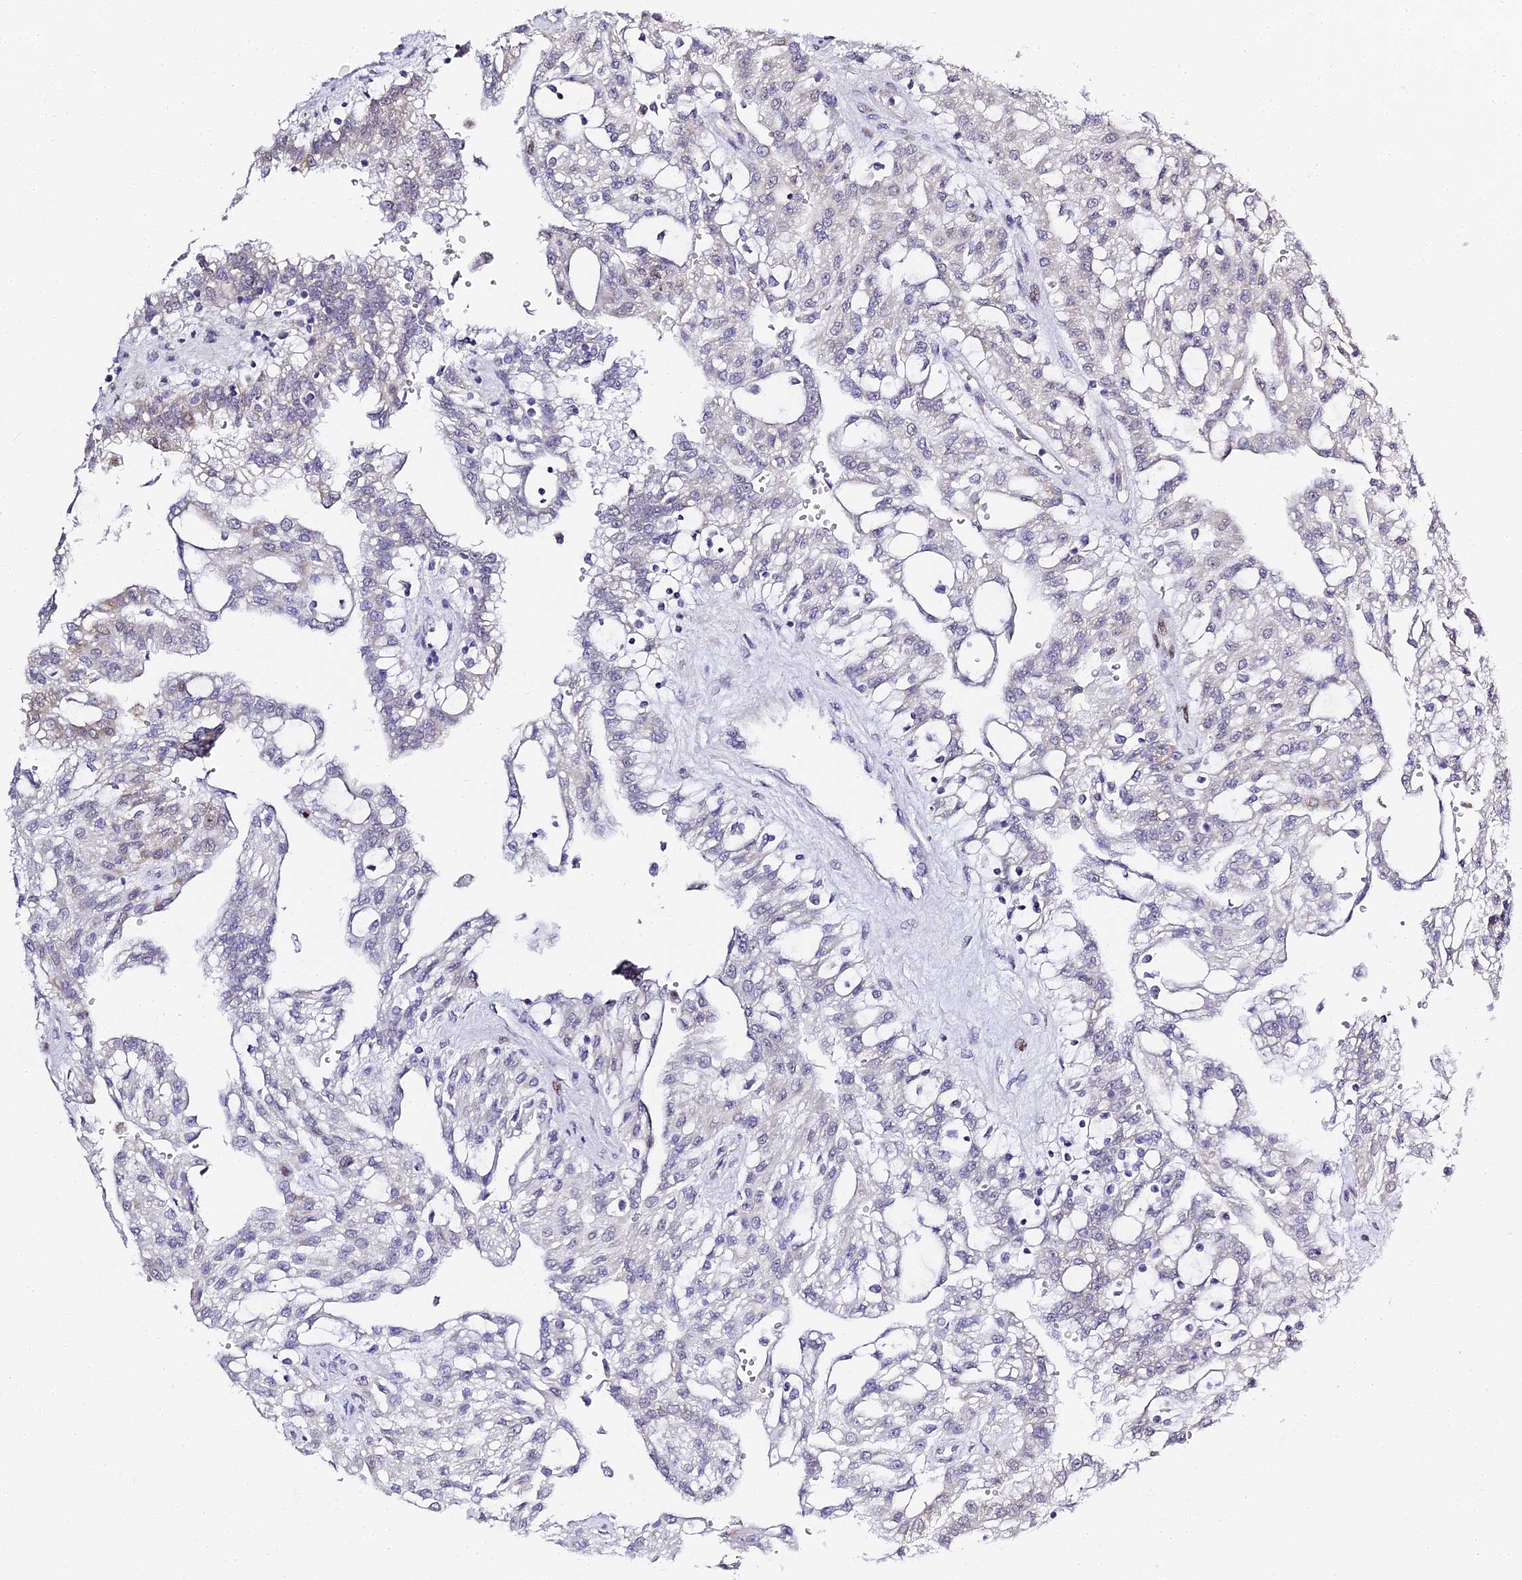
{"staining": {"intensity": "negative", "quantity": "none", "location": "none"}, "tissue": "renal cancer", "cell_type": "Tumor cells", "image_type": "cancer", "snomed": [{"axis": "morphology", "description": "Adenocarcinoma, NOS"}, {"axis": "topography", "description": "Kidney"}], "caption": "Immunohistochemistry histopathology image of neoplastic tissue: renal cancer (adenocarcinoma) stained with DAB (3,3'-diaminobenzidine) reveals no significant protein positivity in tumor cells.", "gene": "SERP1", "patient": {"sex": "male", "age": 63}}